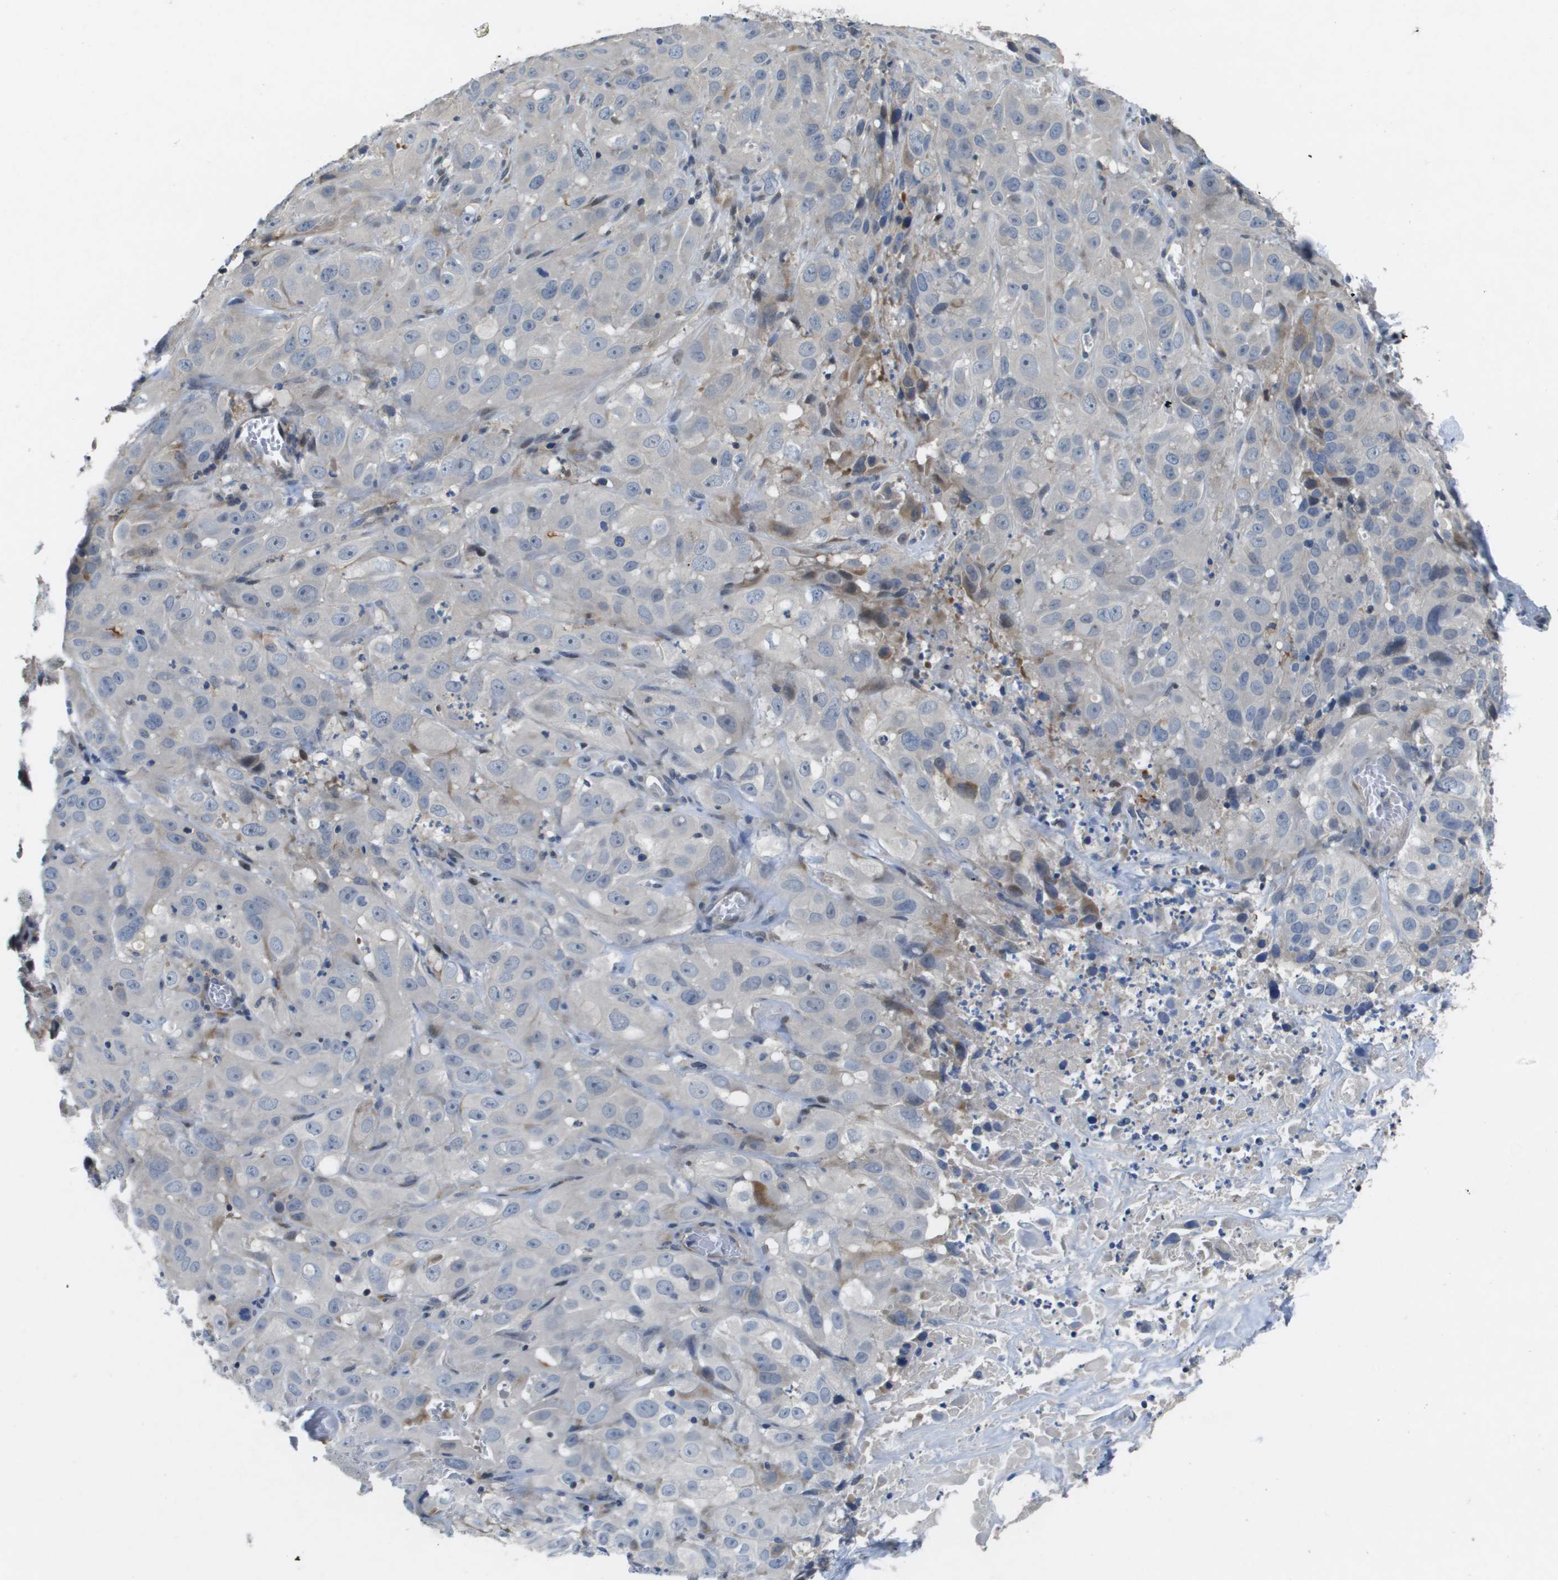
{"staining": {"intensity": "negative", "quantity": "none", "location": "none"}, "tissue": "cervical cancer", "cell_type": "Tumor cells", "image_type": "cancer", "snomed": [{"axis": "morphology", "description": "Squamous cell carcinoma, NOS"}, {"axis": "topography", "description": "Cervix"}], "caption": "An IHC image of cervical cancer (squamous cell carcinoma) is shown. There is no staining in tumor cells of cervical cancer (squamous cell carcinoma).", "gene": "SCN4B", "patient": {"sex": "female", "age": 32}}